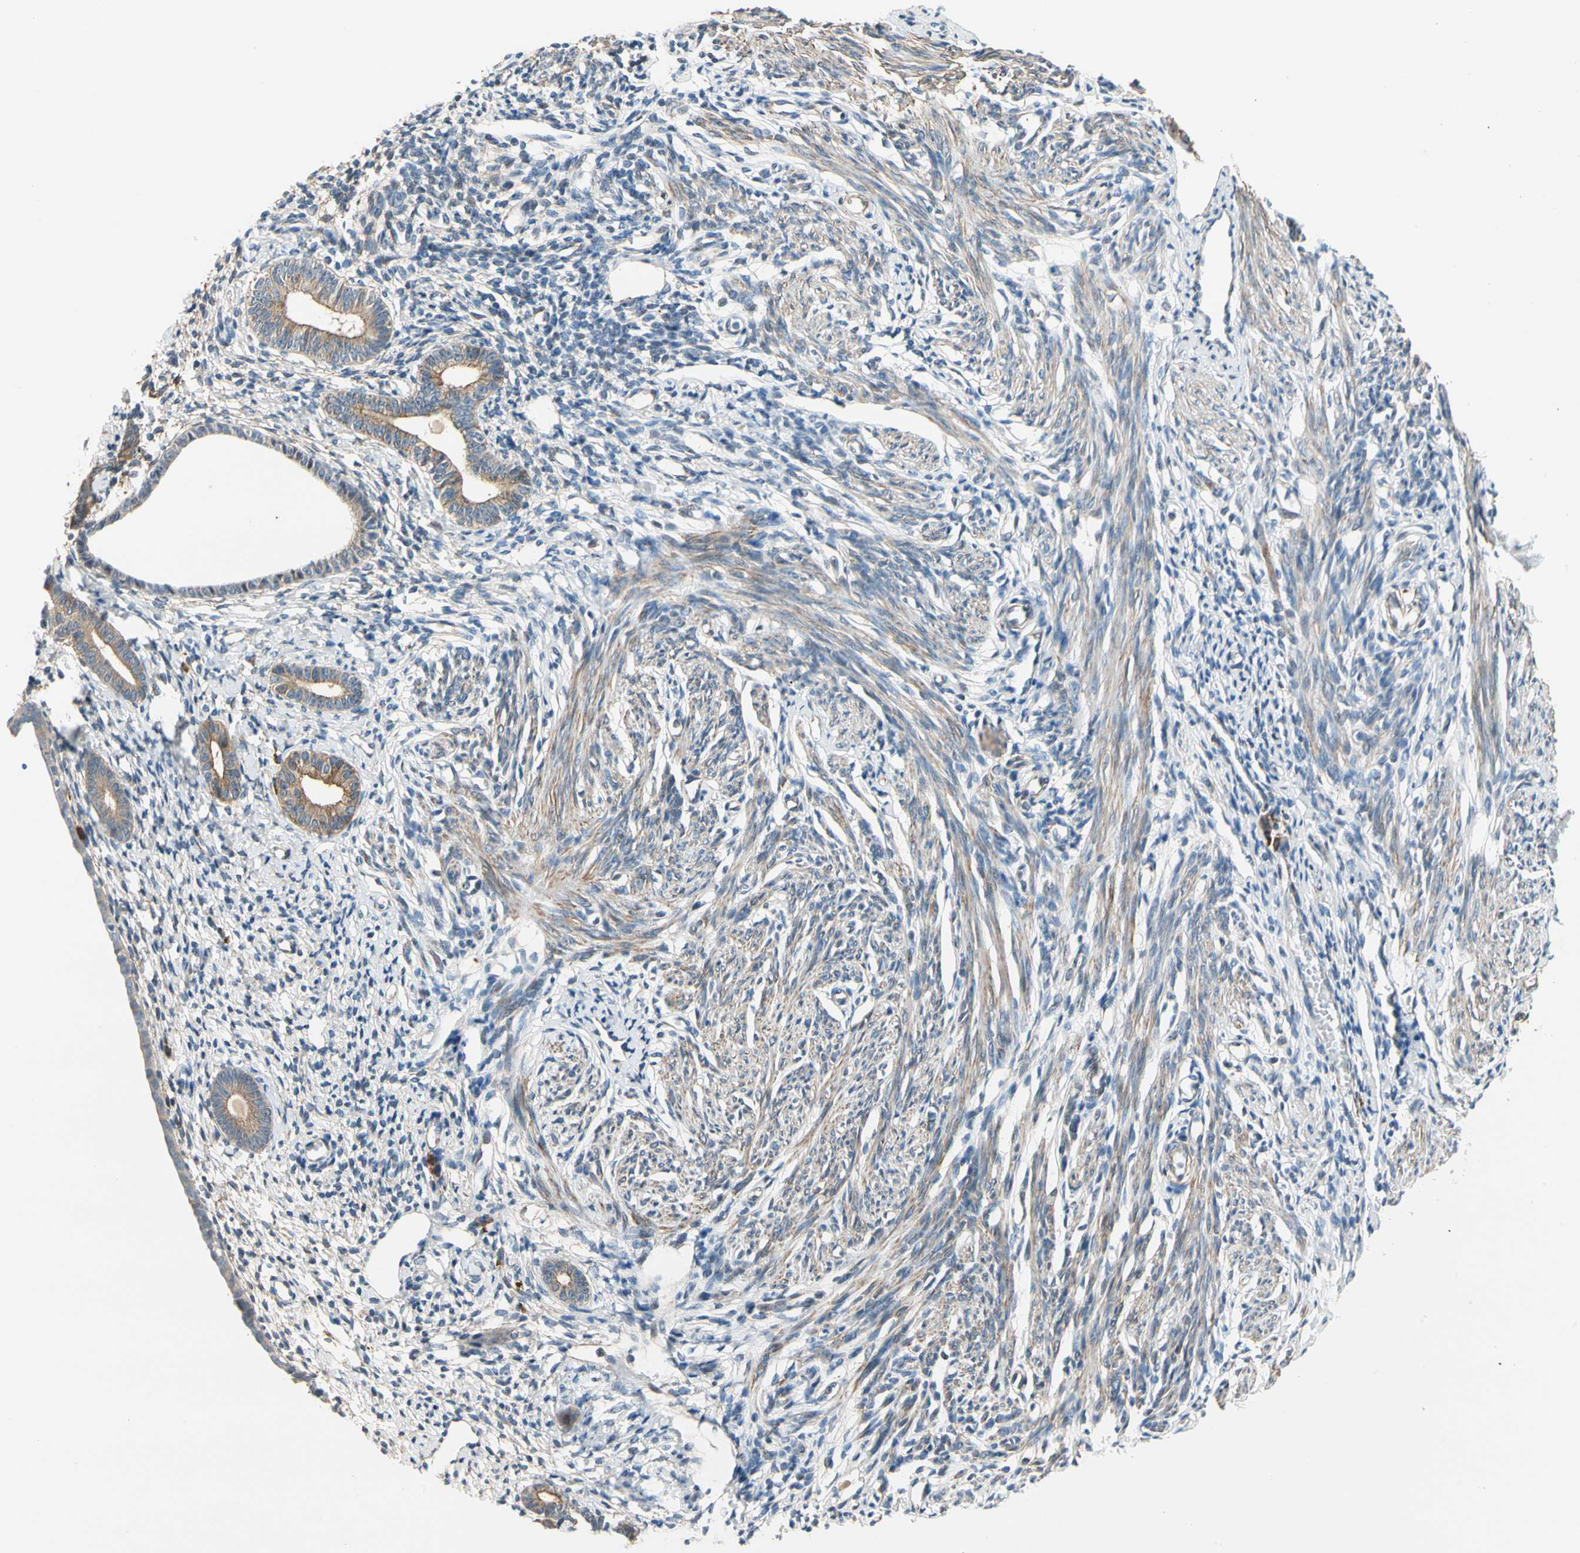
{"staining": {"intensity": "moderate", "quantity": ">75%", "location": "cytoplasmic/membranous"}, "tissue": "endometrium", "cell_type": "Cells in endometrial stroma", "image_type": "normal", "snomed": [{"axis": "morphology", "description": "Normal tissue, NOS"}, {"axis": "topography", "description": "Endometrium"}], "caption": "Endometrium stained with a brown dye reveals moderate cytoplasmic/membranous positive expression in about >75% of cells in endometrial stroma.", "gene": "LIMK2", "patient": {"sex": "female", "age": 71}}